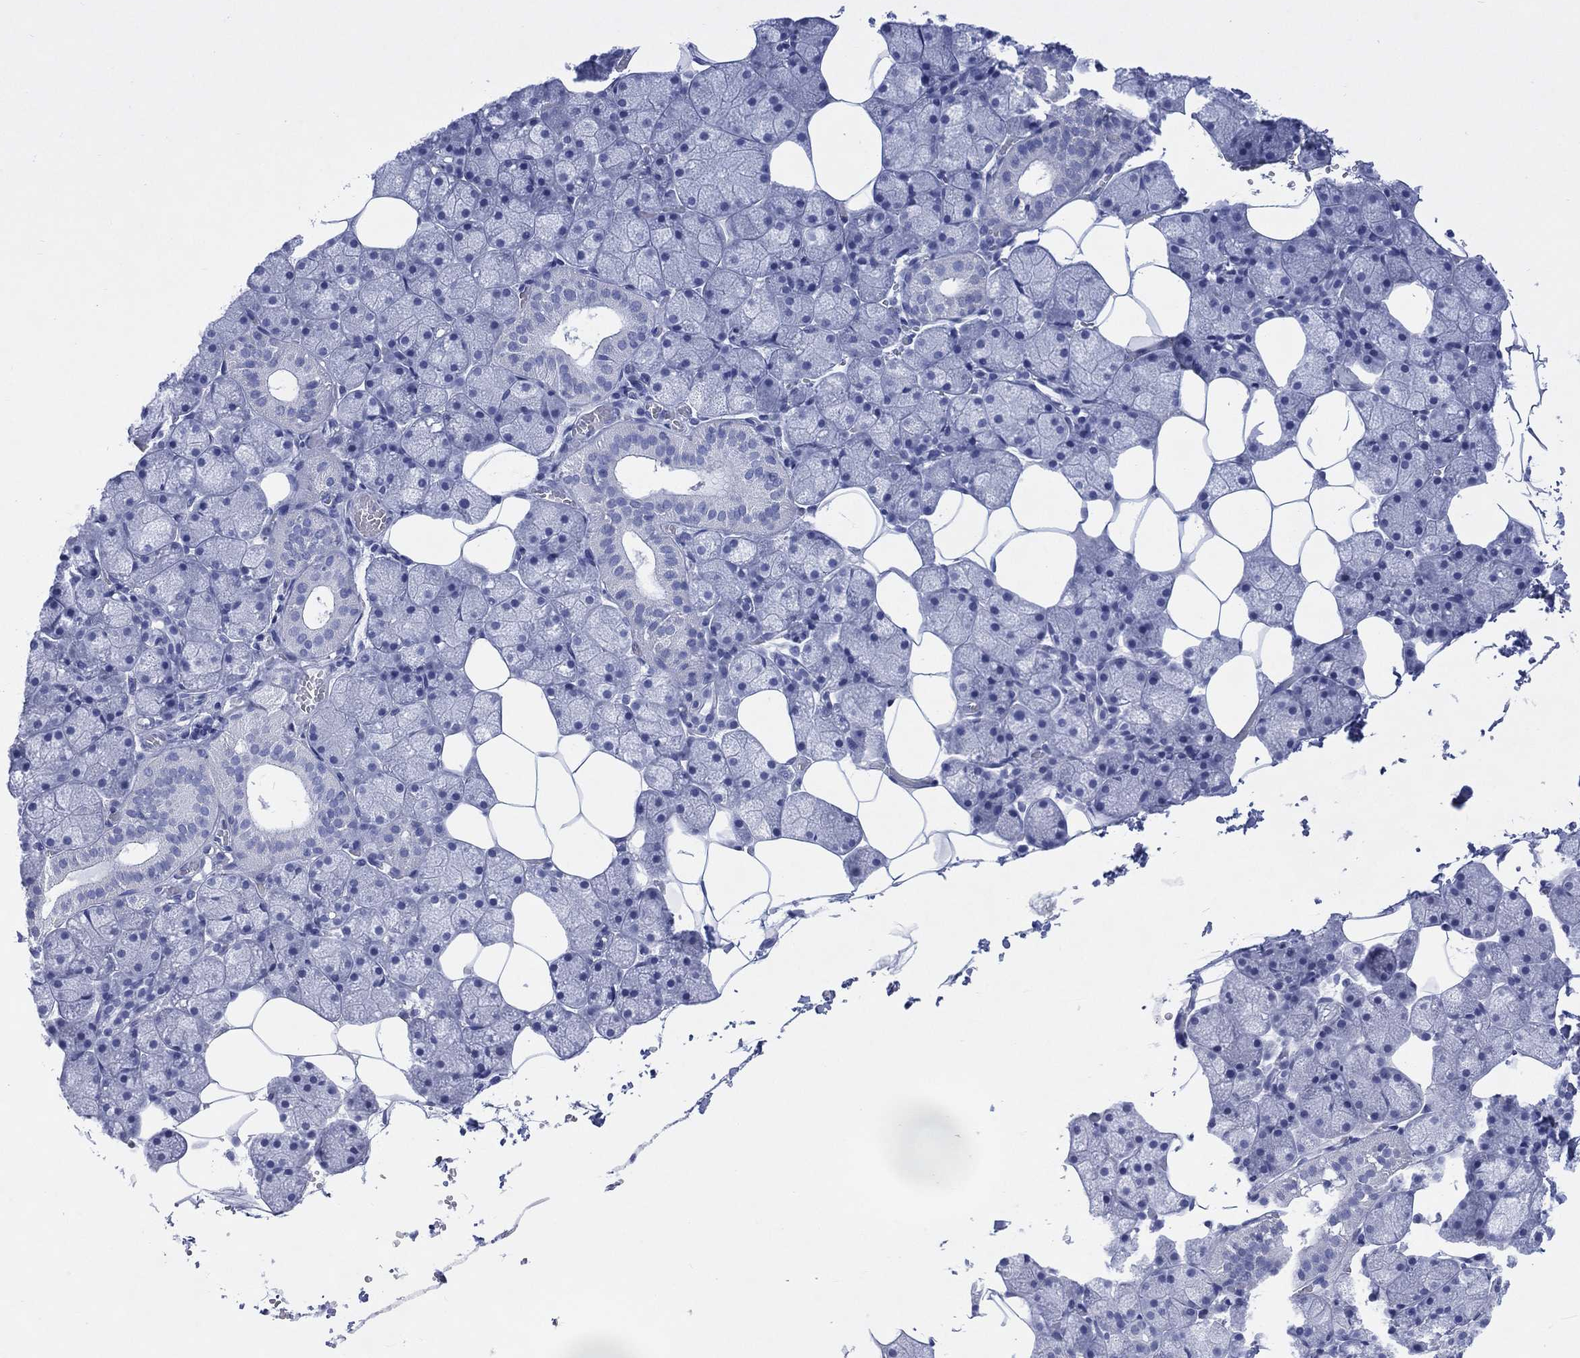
{"staining": {"intensity": "negative", "quantity": "none", "location": "none"}, "tissue": "salivary gland", "cell_type": "Glandular cells", "image_type": "normal", "snomed": [{"axis": "morphology", "description": "Normal tissue, NOS"}, {"axis": "topography", "description": "Salivary gland"}], "caption": "DAB immunohistochemical staining of normal salivary gland displays no significant expression in glandular cells. Brightfield microscopy of immunohistochemistry (IHC) stained with DAB (3,3'-diaminobenzidine) (brown) and hematoxylin (blue), captured at high magnification.", "gene": "ENSG00000285953", "patient": {"sex": "male", "age": 38}}